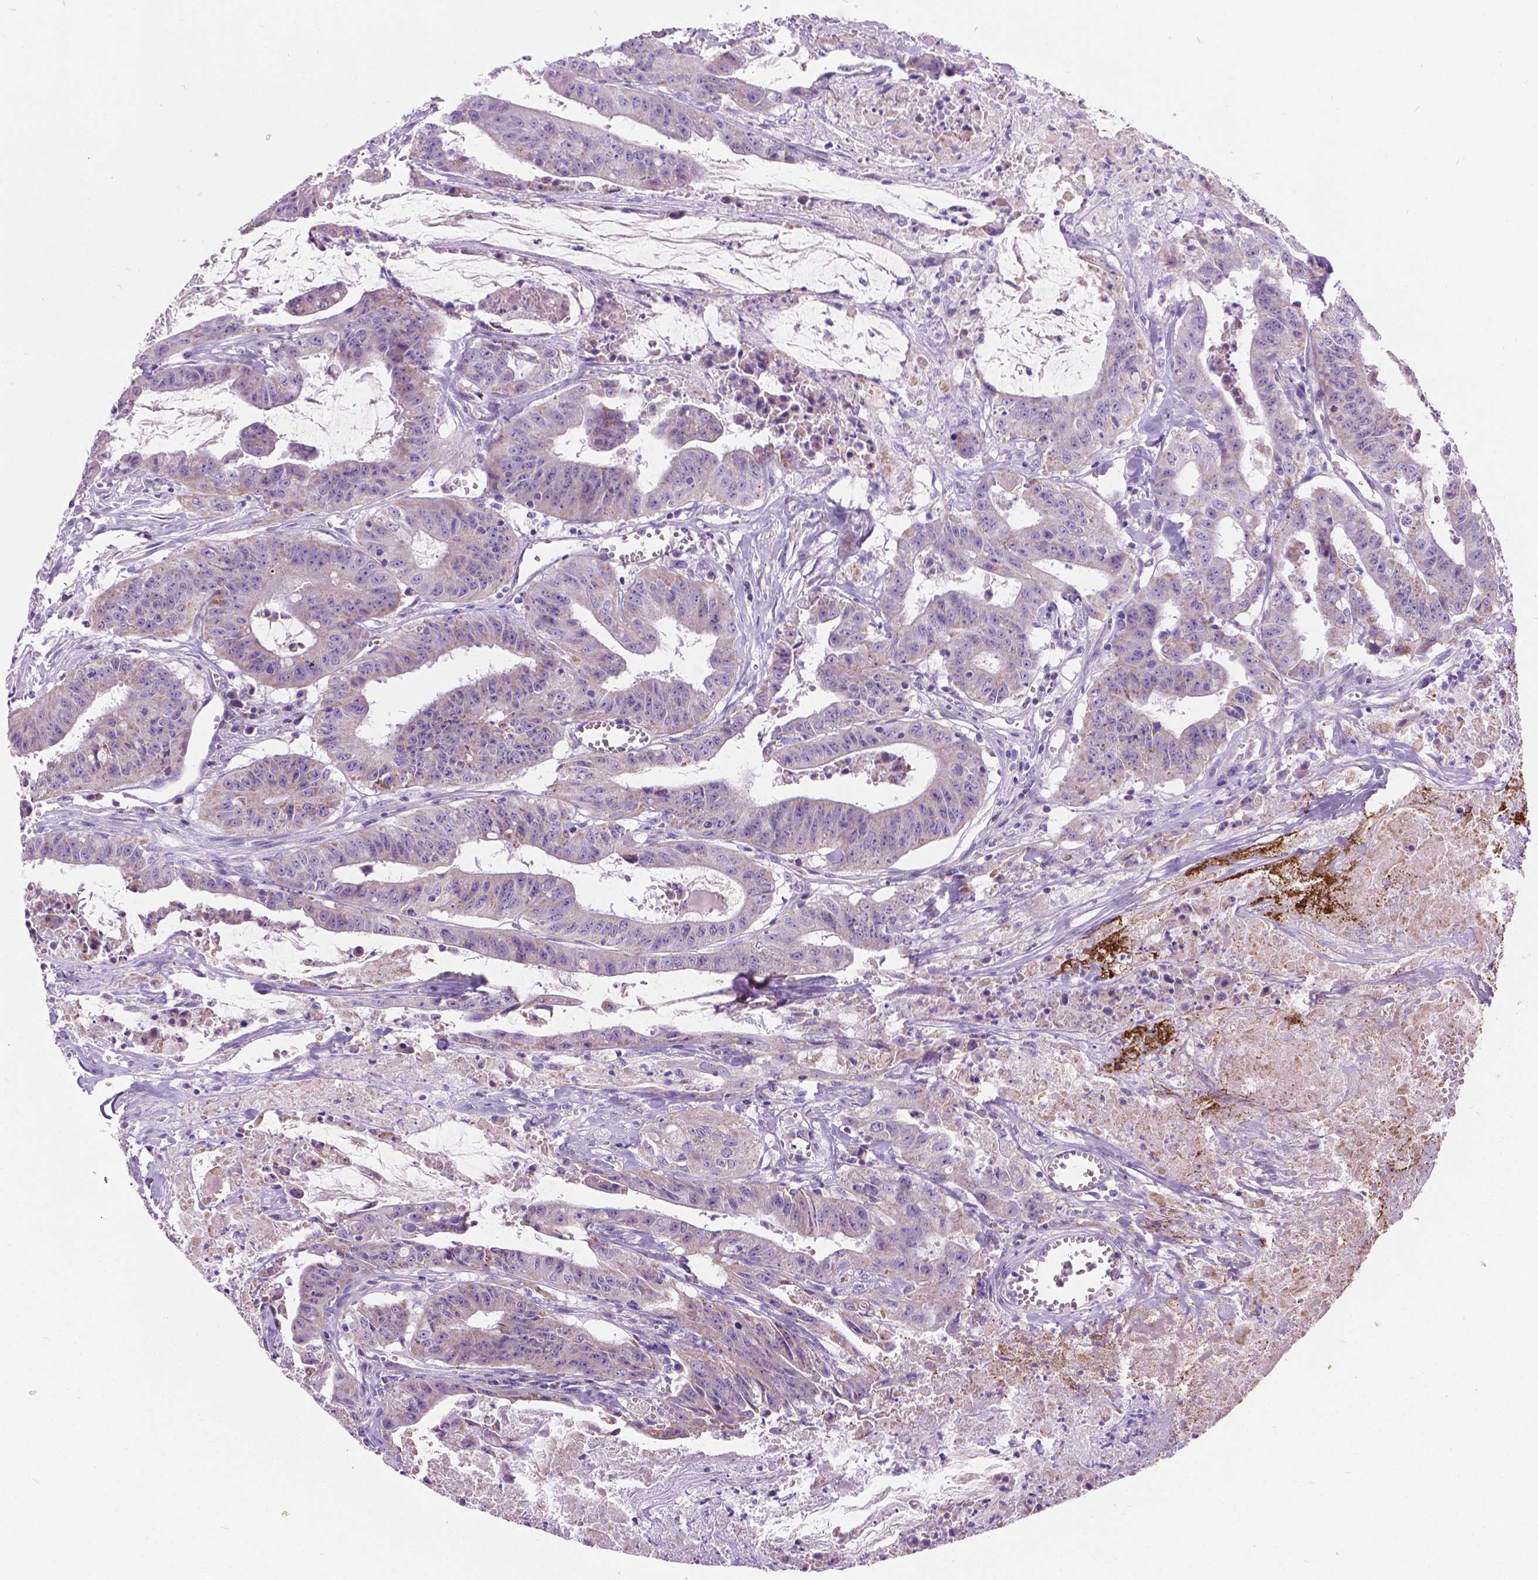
{"staining": {"intensity": "negative", "quantity": "none", "location": "none"}, "tissue": "colorectal cancer", "cell_type": "Tumor cells", "image_type": "cancer", "snomed": [{"axis": "morphology", "description": "Adenocarcinoma, NOS"}, {"axis": "topography", "description": "Colon"}], "caption": "DAB immunohistochemical staining of human adenocarcinoma (colorectal) reveals no significant positivity in tumor cells. The staining is performed using DAB (3,3'-diaminobenzidine) brown chromogen with nuclei counter-stained in using hematoxylin.", "gene": "CSPG5", "patient": {"sex": "male", "age": 33}}